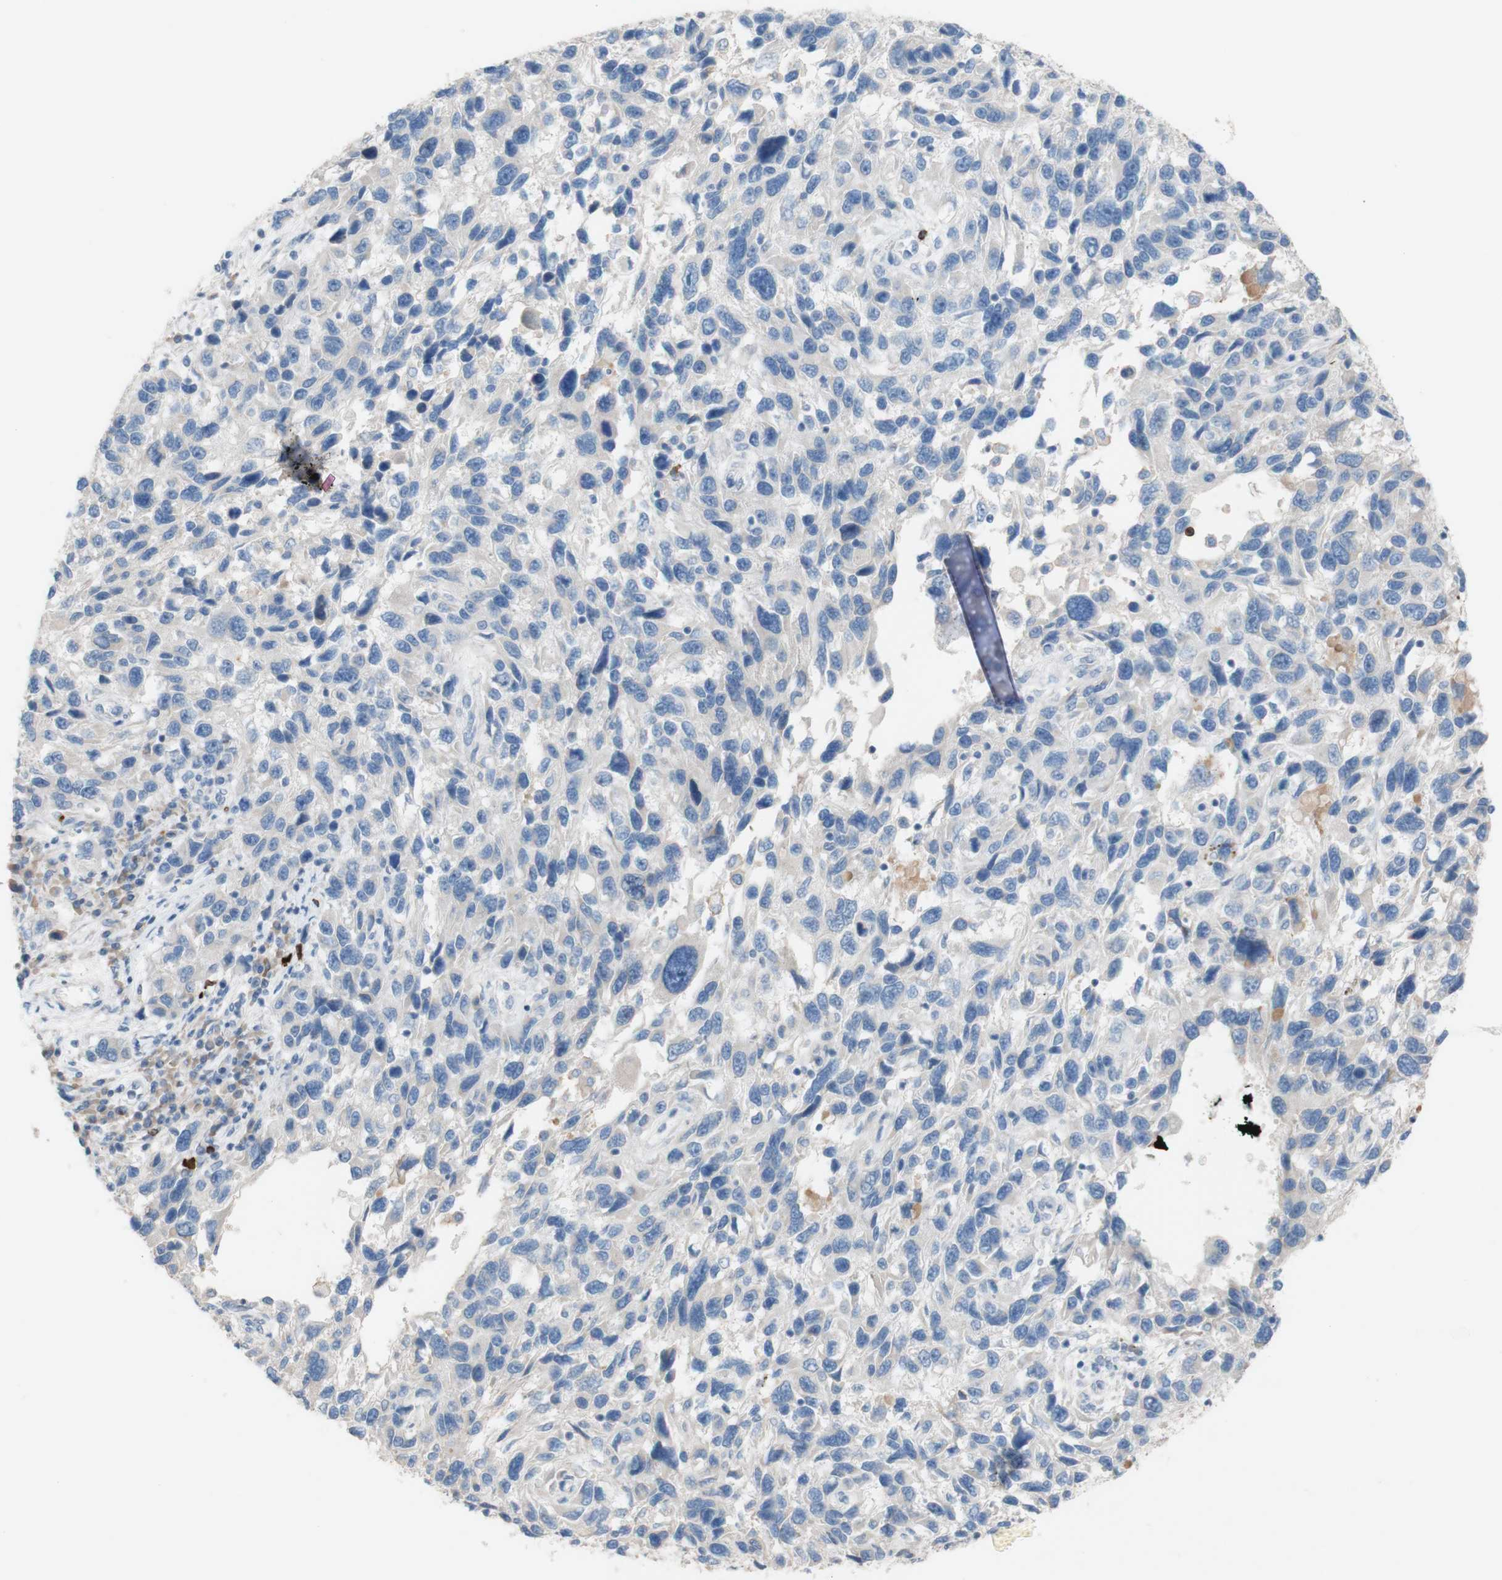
{"staining": {"intensity": "negative", "quantity": "none", "location": "none"}, "tissue": "melanoma", "cell_type": "Tumor cells", "image_type": "cancer", "snomed": [{"axis": "morphology", "description": "Malignant melanoma, NOS"}, {"axis": "topography", "description": "Skin"}], "caption": "Immunohistochemistry image of neoplastic tissue: melanoma stained with DAB (3,3'-diaminobenzidine) shows no significant protein staining in tumor cells. (Brightfield microscopy of DAB immunohistochemistry (IHC) at high magnification).", "gene": "PACSIN1", "patient": {"sex": "male", "age": 53}}